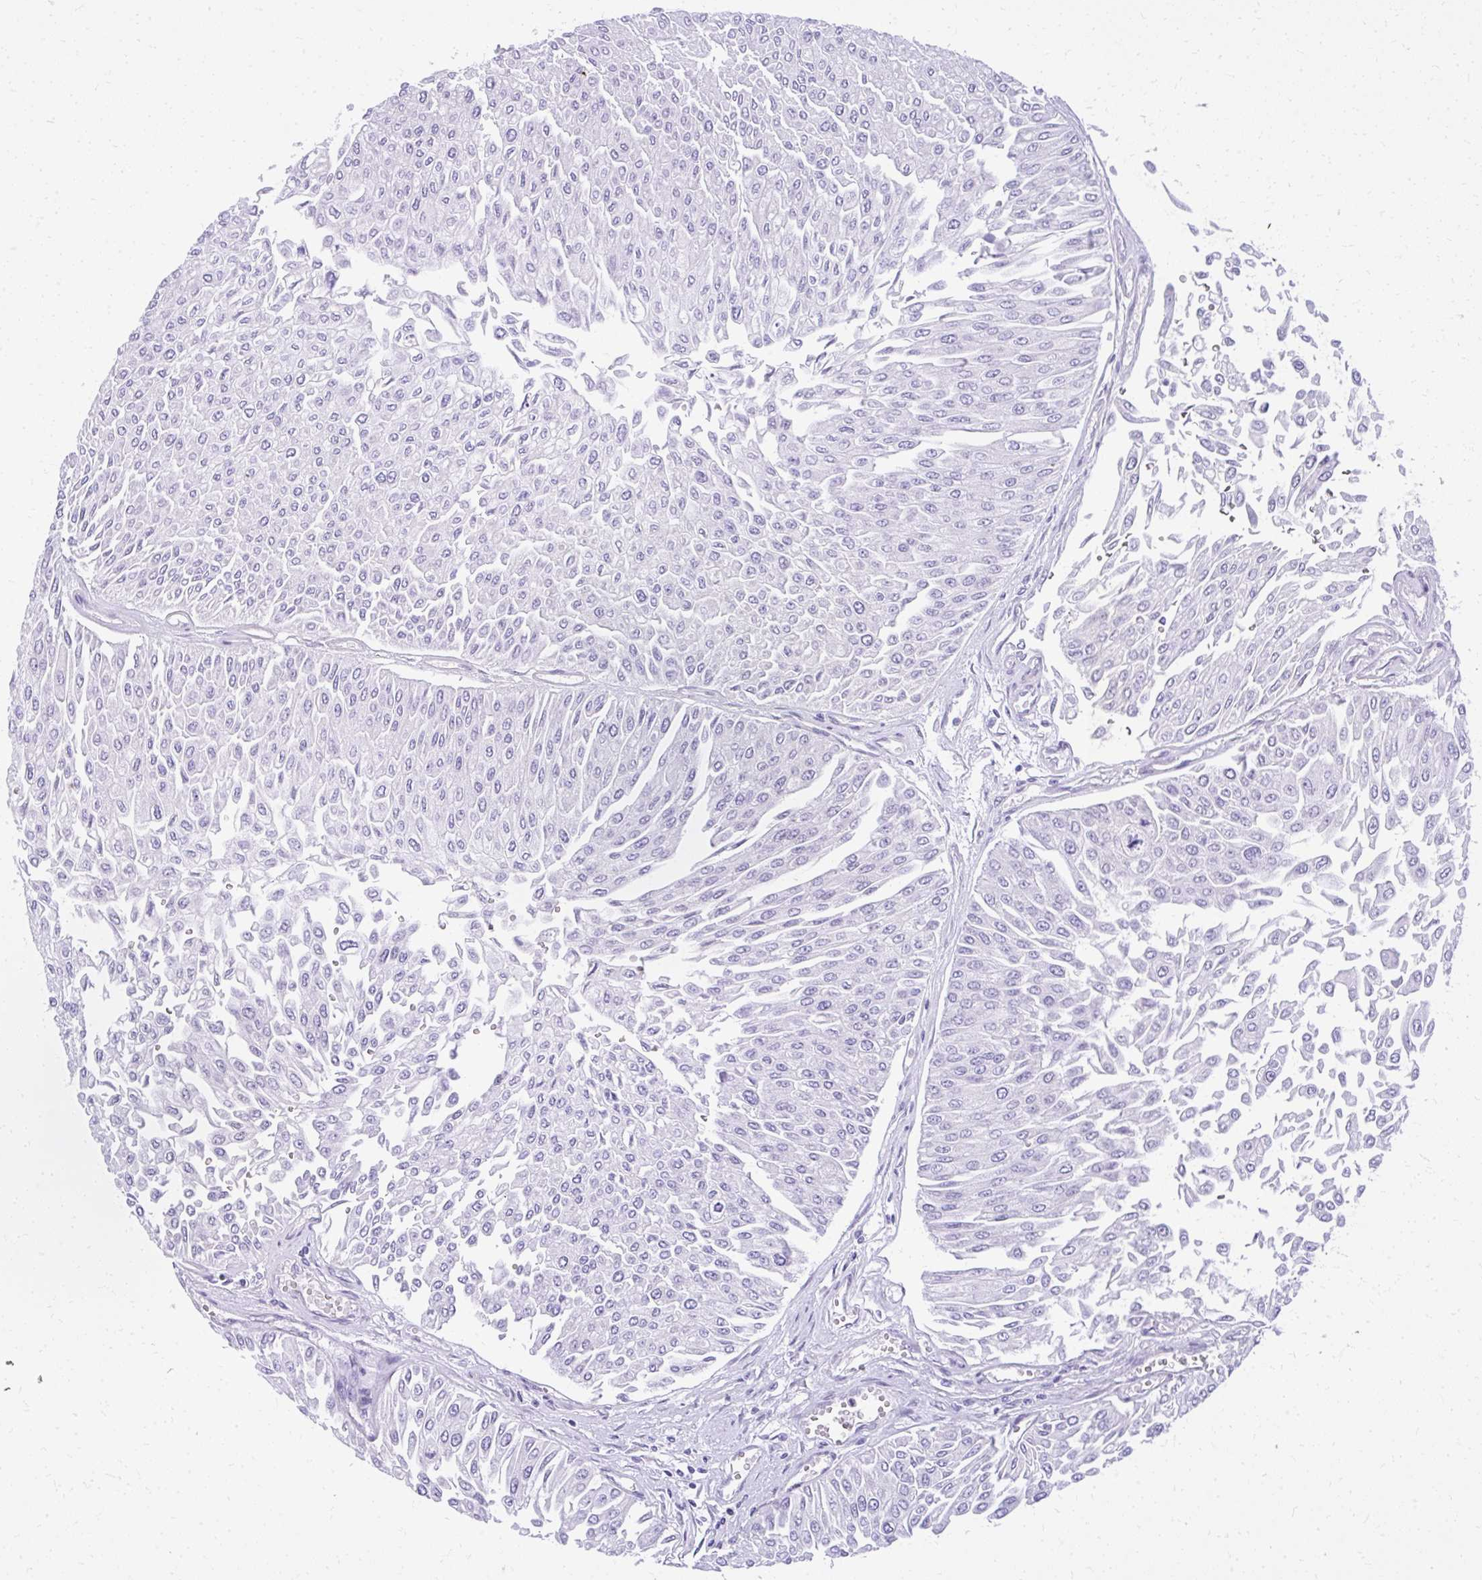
{"staining": {"intensity": "negative", "quantity": "none", "location": "none"}, "tissue": "urothelial cancer", "cell_type": "Tumor cells", "image_type": "cancer", "snomed": [{"axis": "morphology", "description": "Urothelial carcinoma, Low grade"}, {"axis": "topography", "description": "Urinary bladder"}], "caption": "A photomicrograph of low-grade urothelial carcinoma stained for a protein exhibits no brown staining in tumor cells.", "gene": "PRAP1", "patient": {"sex": "male", "age": 67}}